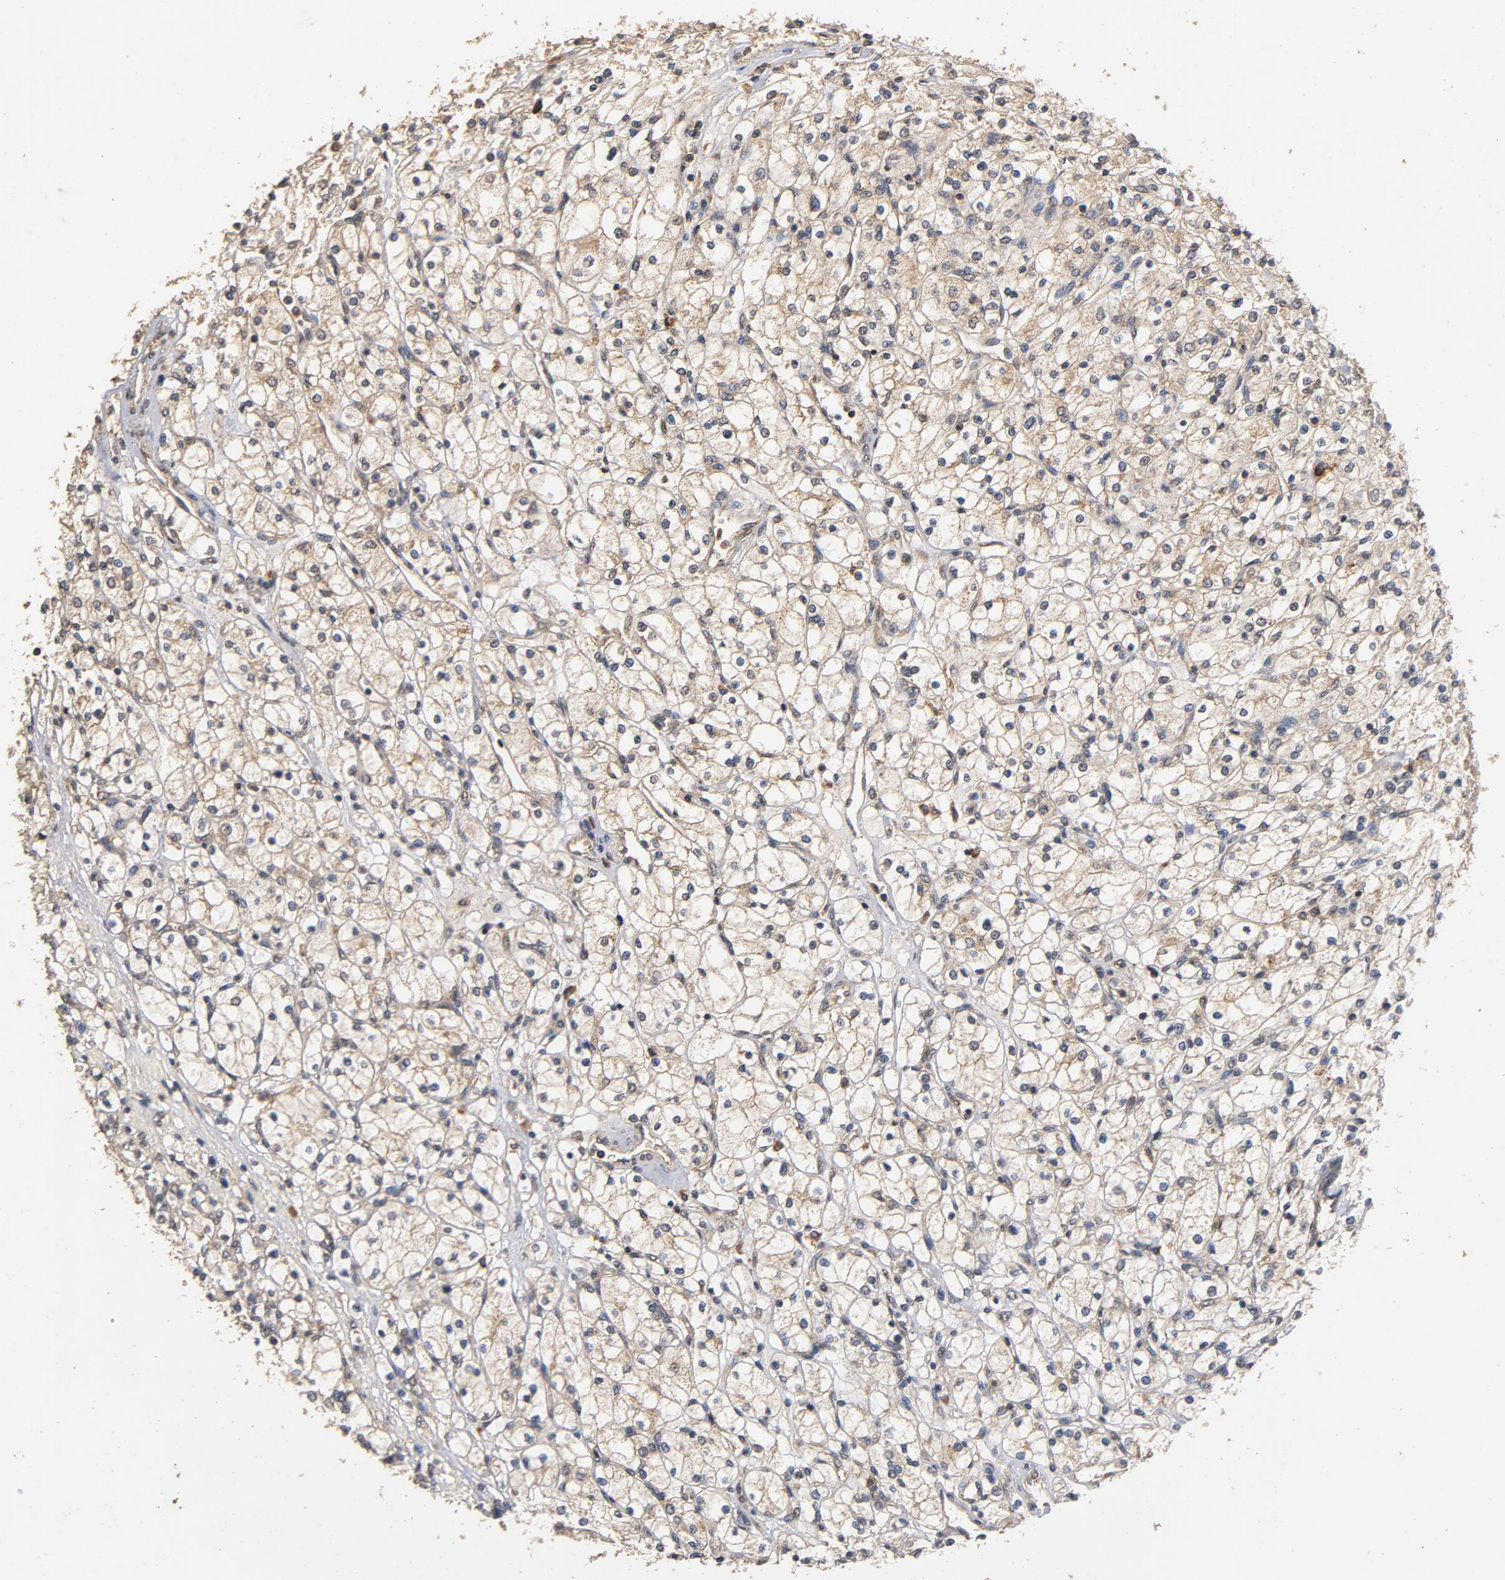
{"staining": {"intensity": "weak", "quantity": ">75%", "location": "cytoplasmic/membranous"}, "tissue": "renal cancer", "cell_type": "Tumor cells", "image_type": "cancer", "snomed": [{"axis": "morphology", "description": "Adenocarcinoma, NOS"}, {"axis": "topography", "description": "Kidney"}], "caption": "Tumor cells reveal weak cytoplasmic/membranous expression in about >75% of cells in renal cancer.", "gene": "DDX6", "patient": {"sex": "female", "age": 83}}